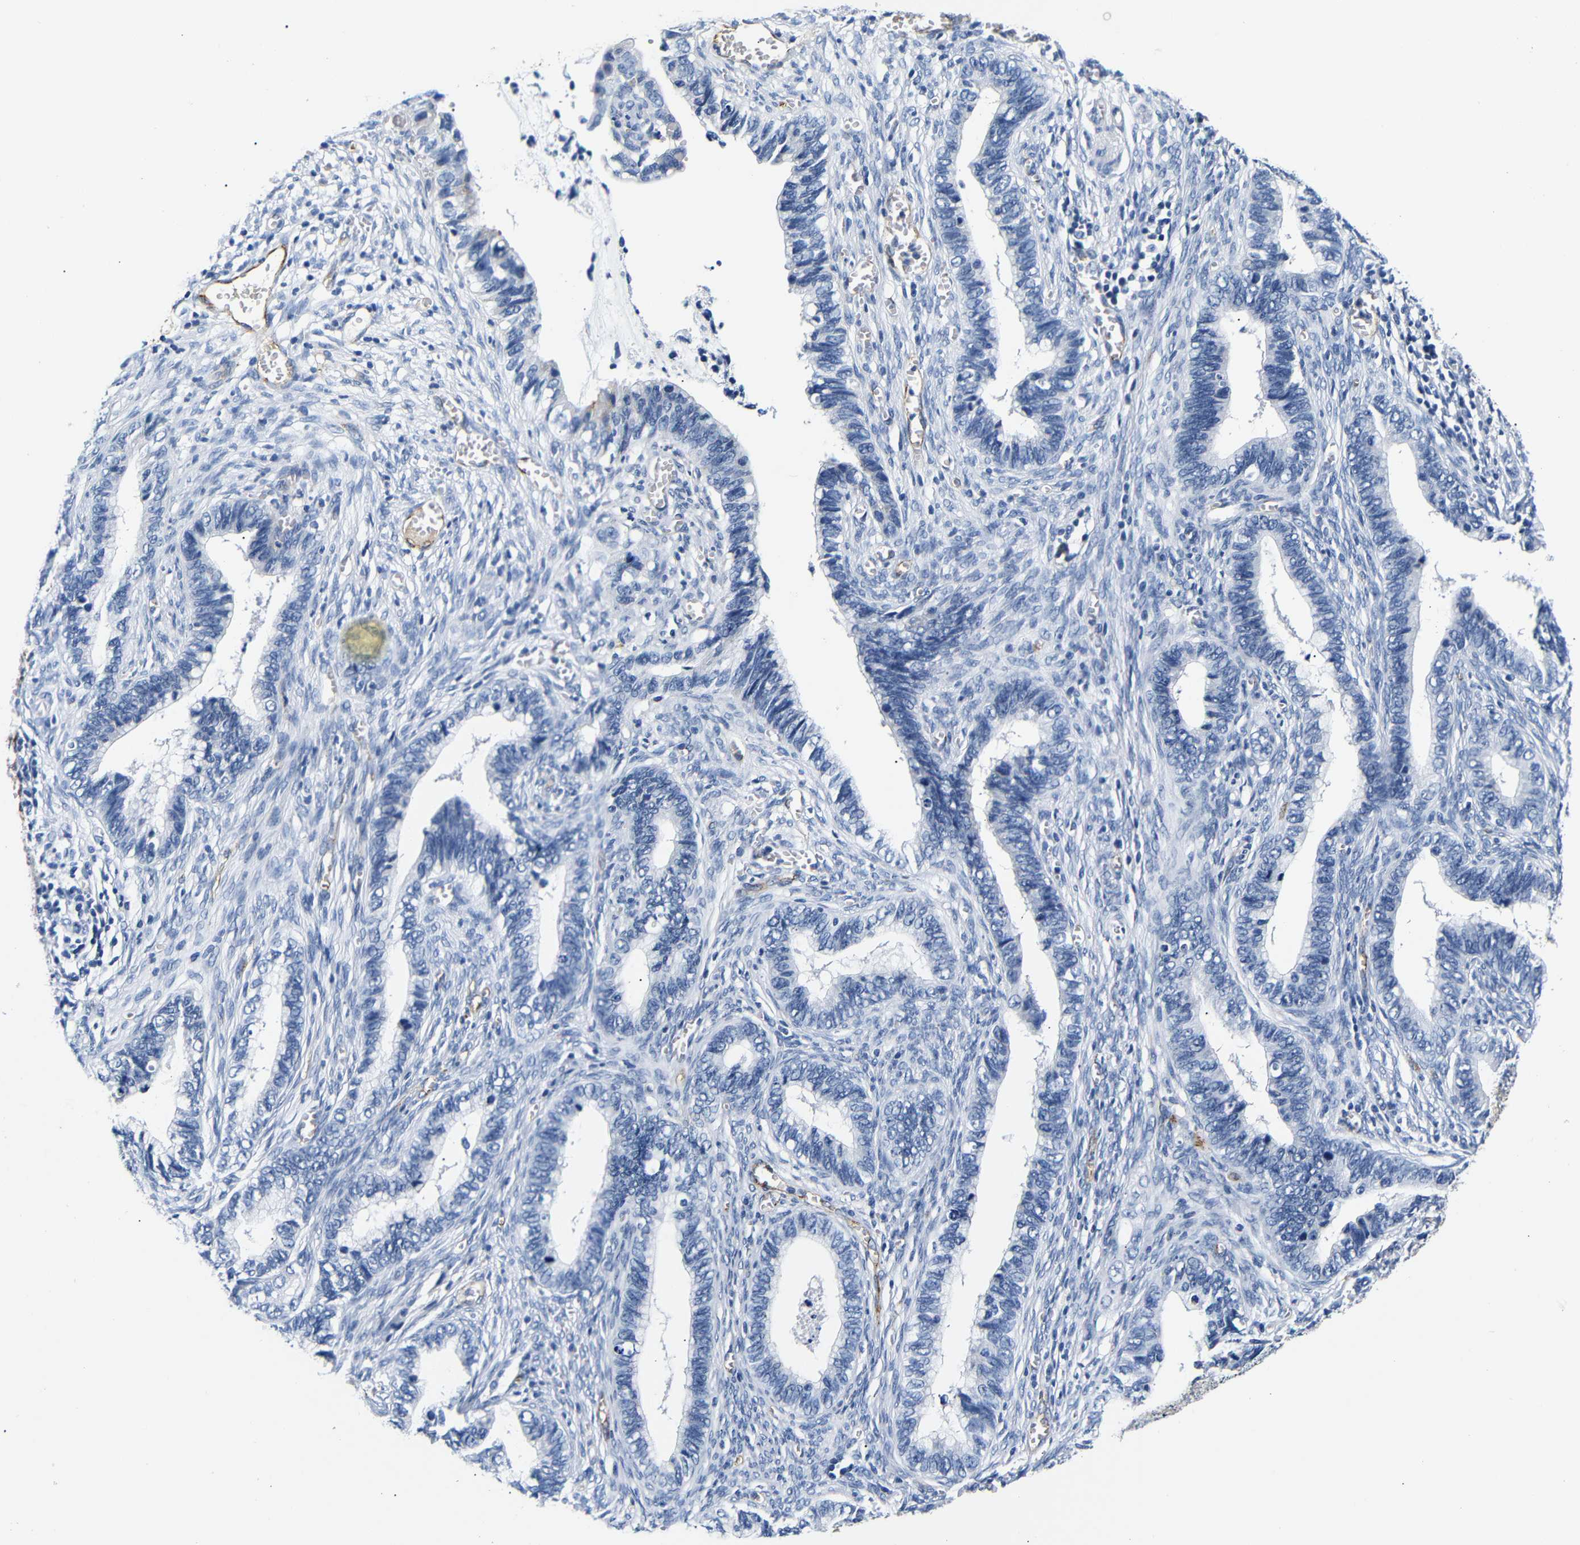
{"staining": {"intensity": "negative", "quantity": "none", "location": "none"}, "tissue": "cervical cancer", "cell_type": "Tumor cells", "image_type": "cancer", "snomed": [{"axis": "morphology", "description": "Adenocarcinoma, NOS"}, {"axis": "topography", "description": "Cervix"}], "caption": "High power microscopy micrograph of an IHC micrograph of cervical adenocarcinoma, revealing no significant positivity in tumor cells. The staining was performed using DAB to visualize the protein expression in brown, while the nuclei were stained in blue with hematoxylin (Magnification: 20x).", "gene": "MUC4", "patient": {"sex": "female", "age": 44}}